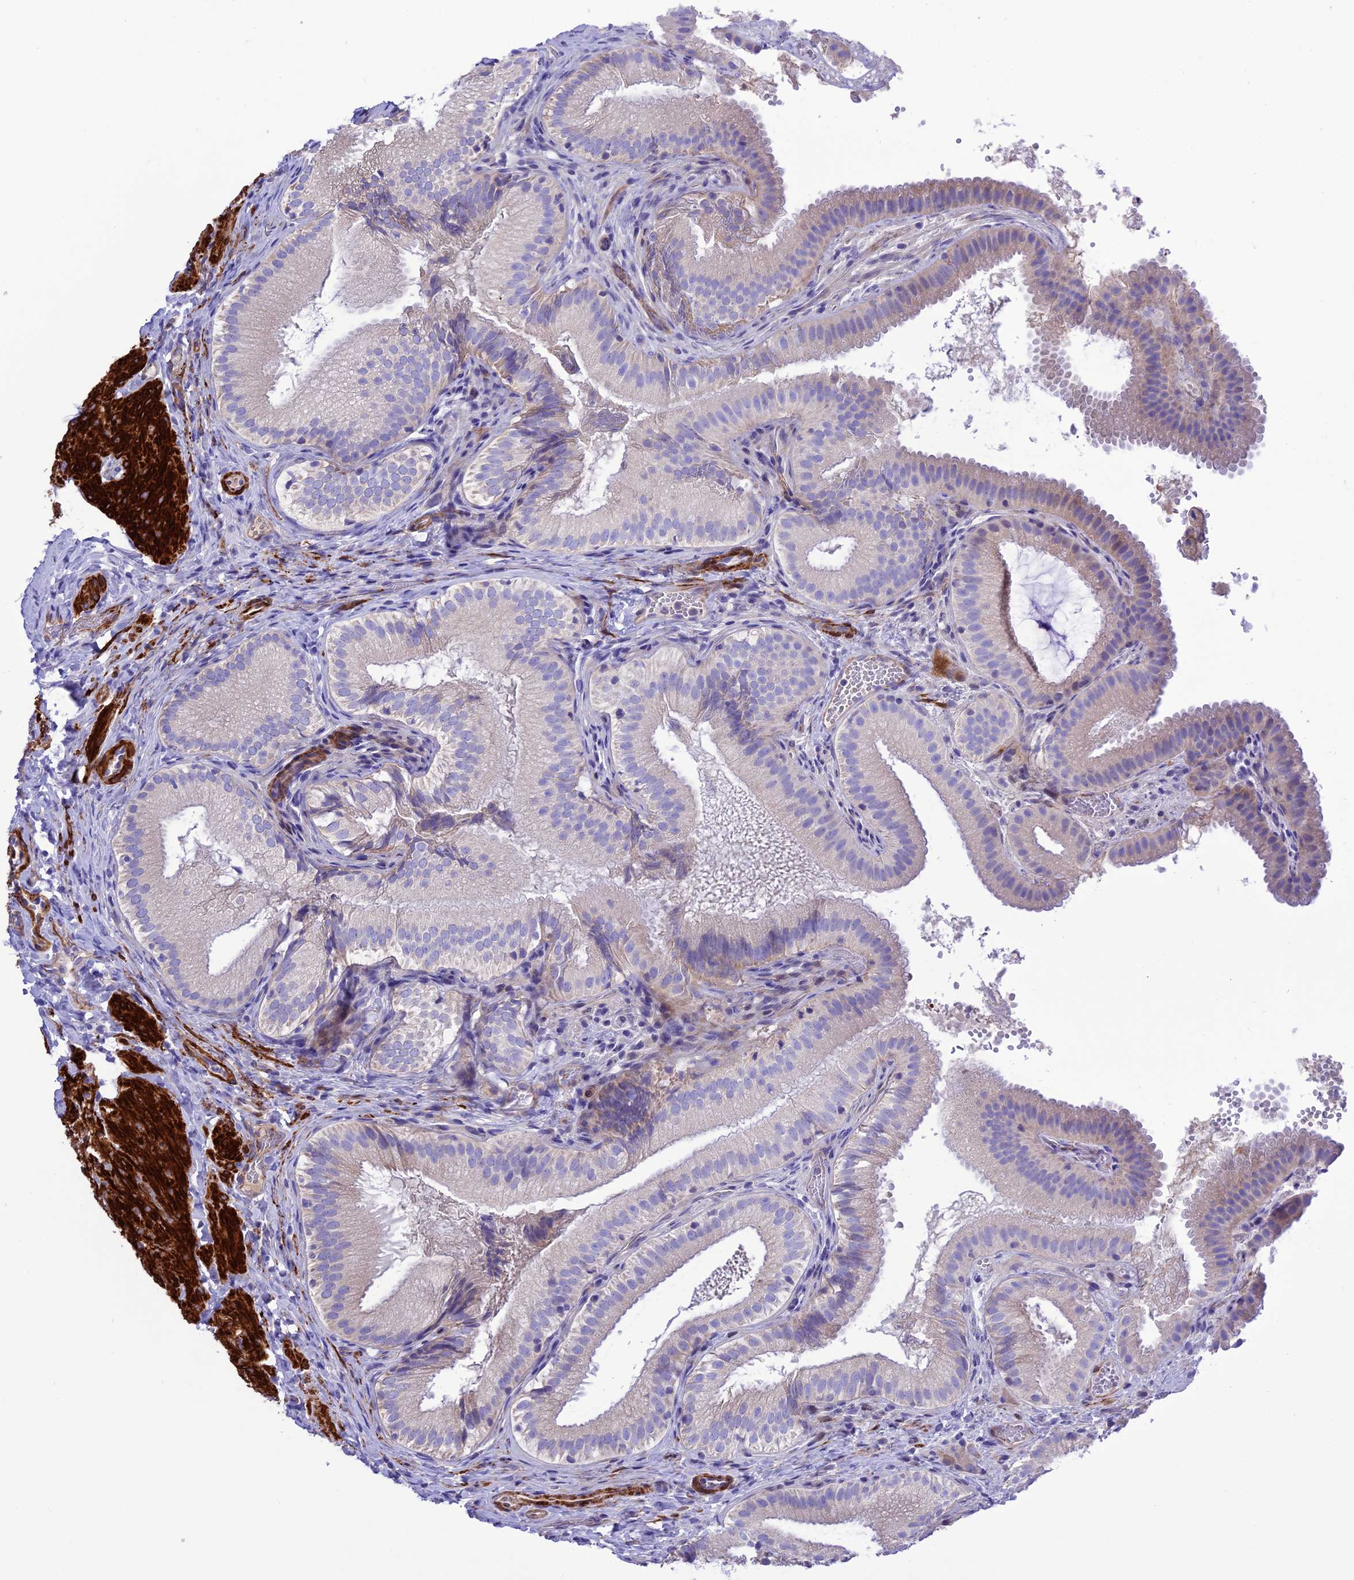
{"staining": {"intensity": "weak", "quantity": "<25%", "location": "cytoplasmic/membranous"}, "tissue": "gallbladder", "cell_type": "Glandular cells", "image_type": "normal", "snomed": [{"axis": "morphology", "description": "Normal tissue, NOS"}, {"axis": "topography", "description": "Gallbladder"}], "caption": "An image of gallbladder stained for a protein demonstrates no brown staining in glandular cells. (DAB IHC with hematoxylin counter stain).", "gene": "FRA10AC1", "patient": {"sex": "female", "age": 30}}